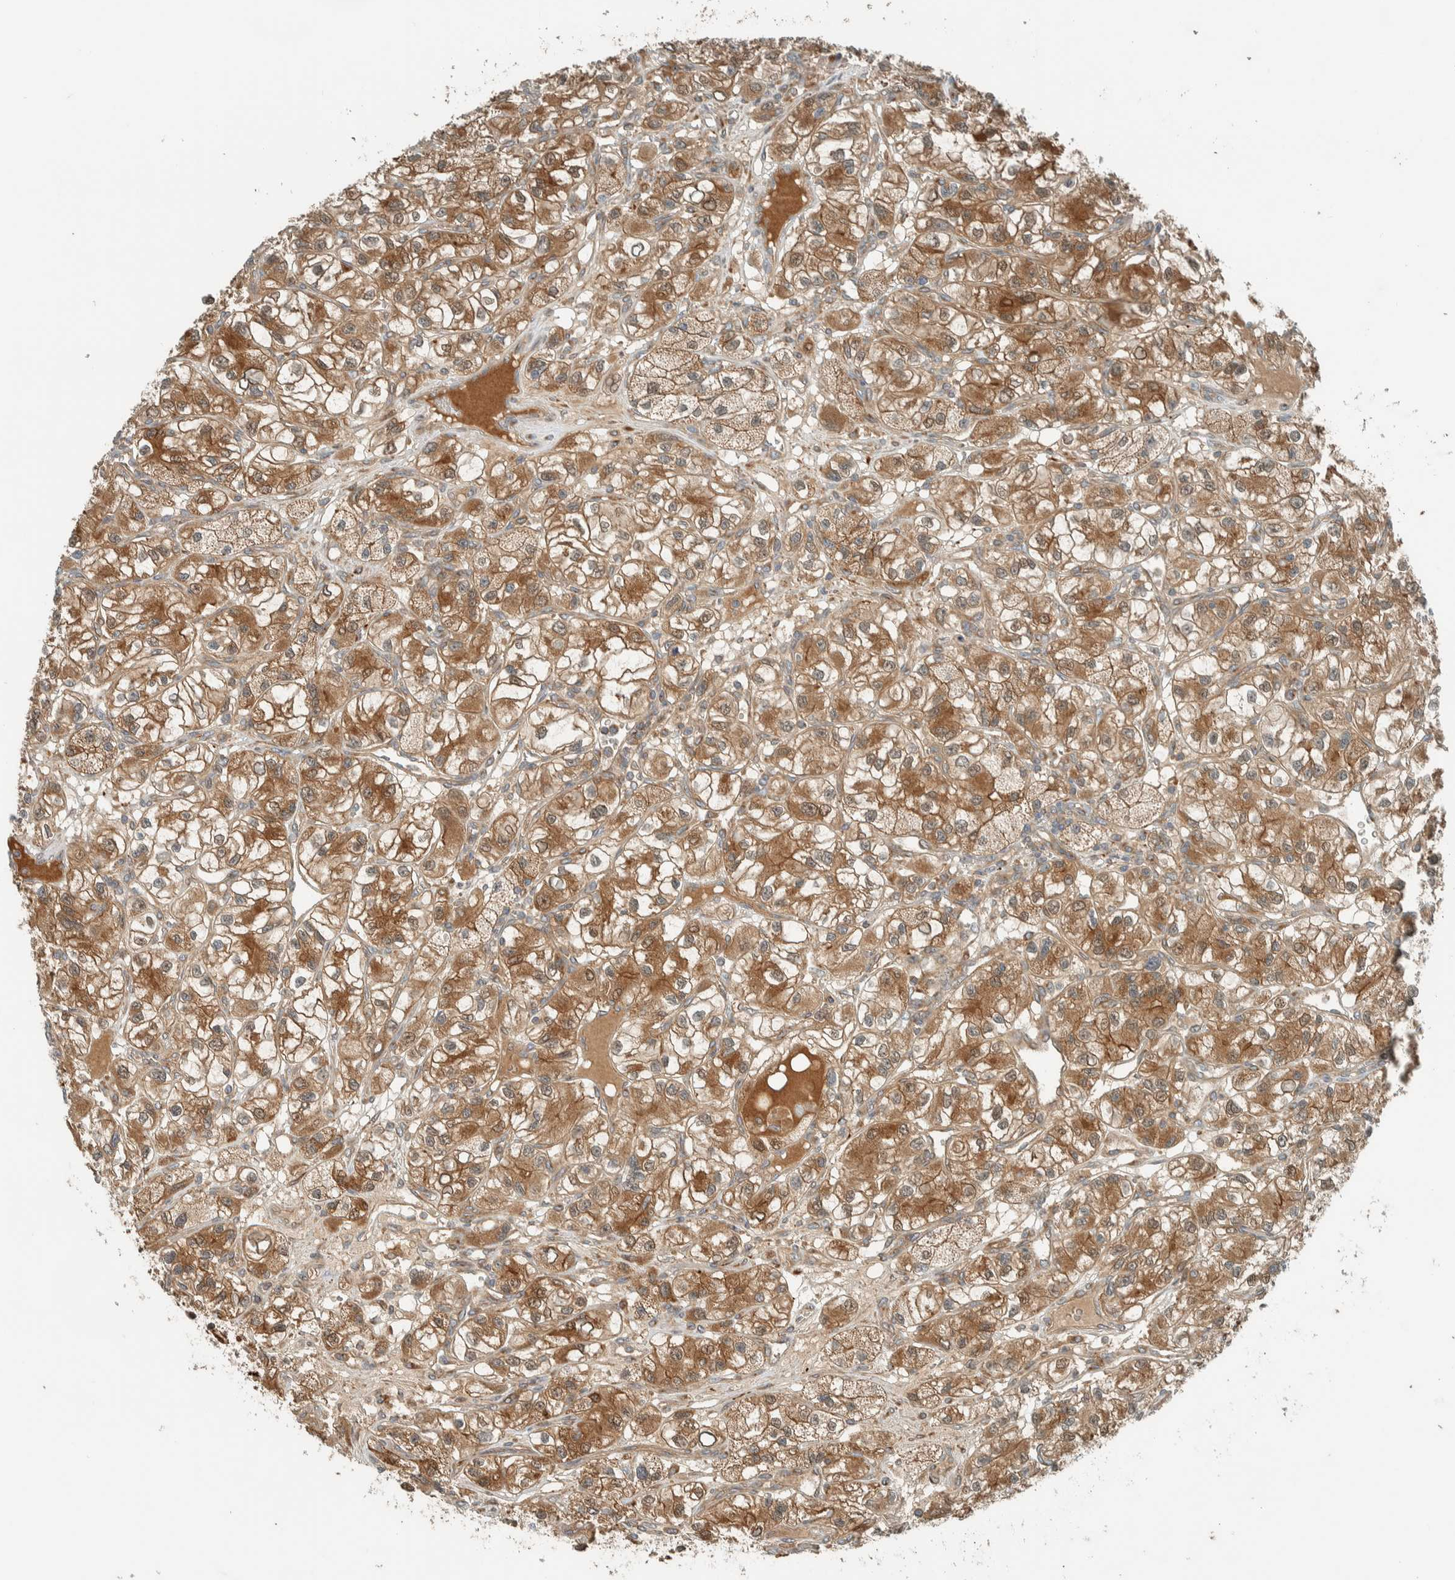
{"staining": {"intensity": "moderate", "quantity": ">75%", "location": "cytoplasmic/membranous"}, "tissue": "renal cancer", "cell_type": "Tumor cells", "image_type": "cancer", "snomed": [{"axis": "morphology", "description": "Adenocarcinoma, NOS"}, {"axis": "topography", "description": "Kidney"}], "caption": "Protein staining reveals moderate cytoplasmic/membranous positivity in about >75% of tumor cells in renal adenocarcinoma.", "gene": "EXOC7", "patient": {"sex": "female", "age": 57}}